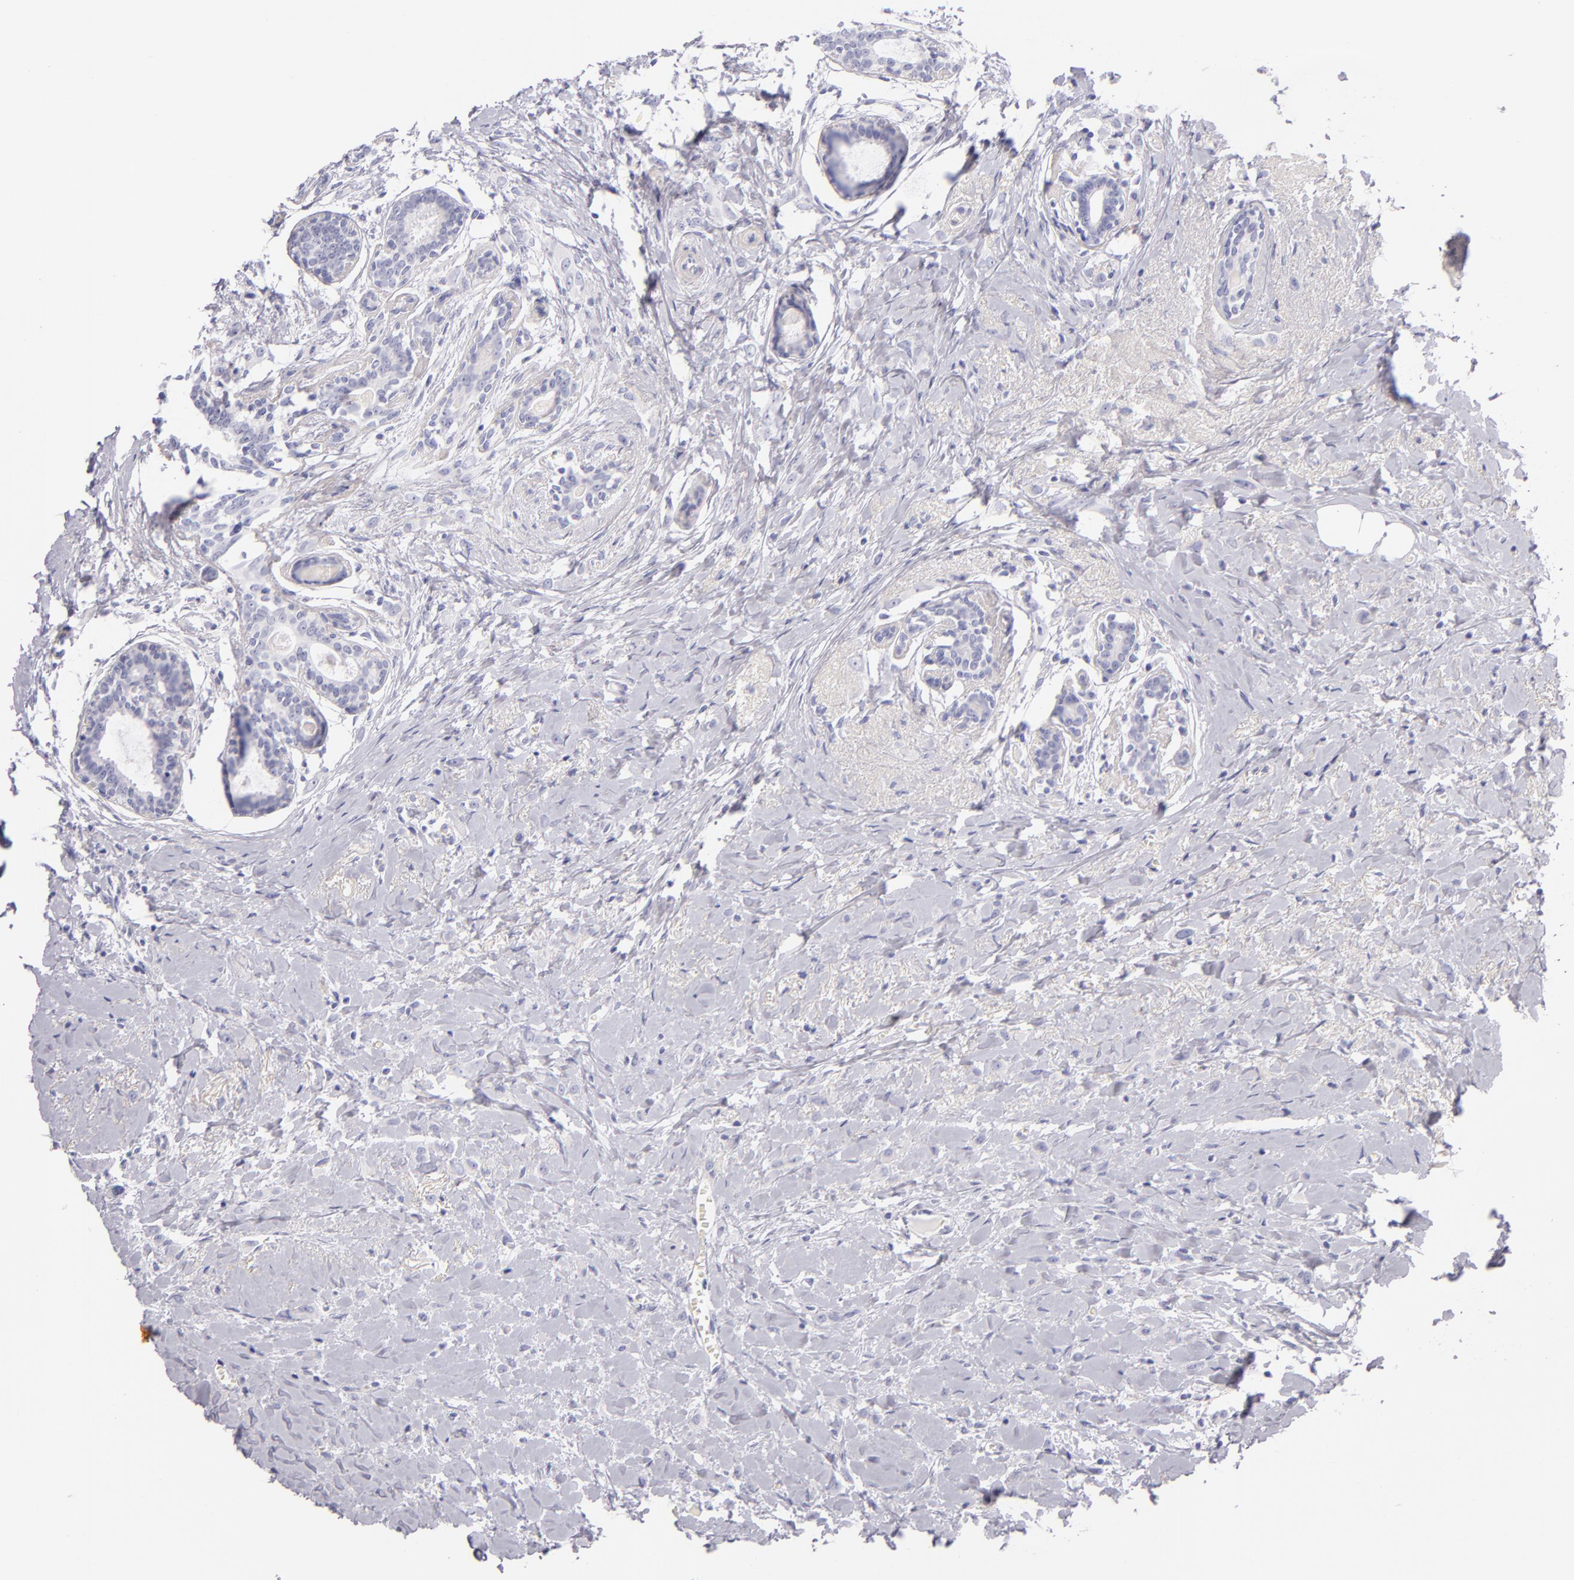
{"staining": {"intensity": "negative", "quantity": "none", "location": "none"}, "tissue": "breast cancer", "cell_type": "Tumor cells", "image_type": "cancer", "snomed": [{"axis": "morphology", "description": "Lobular carcinoma"}, {"axis": "topography", "description": "Breast"}], "caption": "The image reveals no significant expression in tumor cells of breast cancer (lobular carcinoma).", "gene": "INA", "patient": {"sex": "female", "age": 57}}